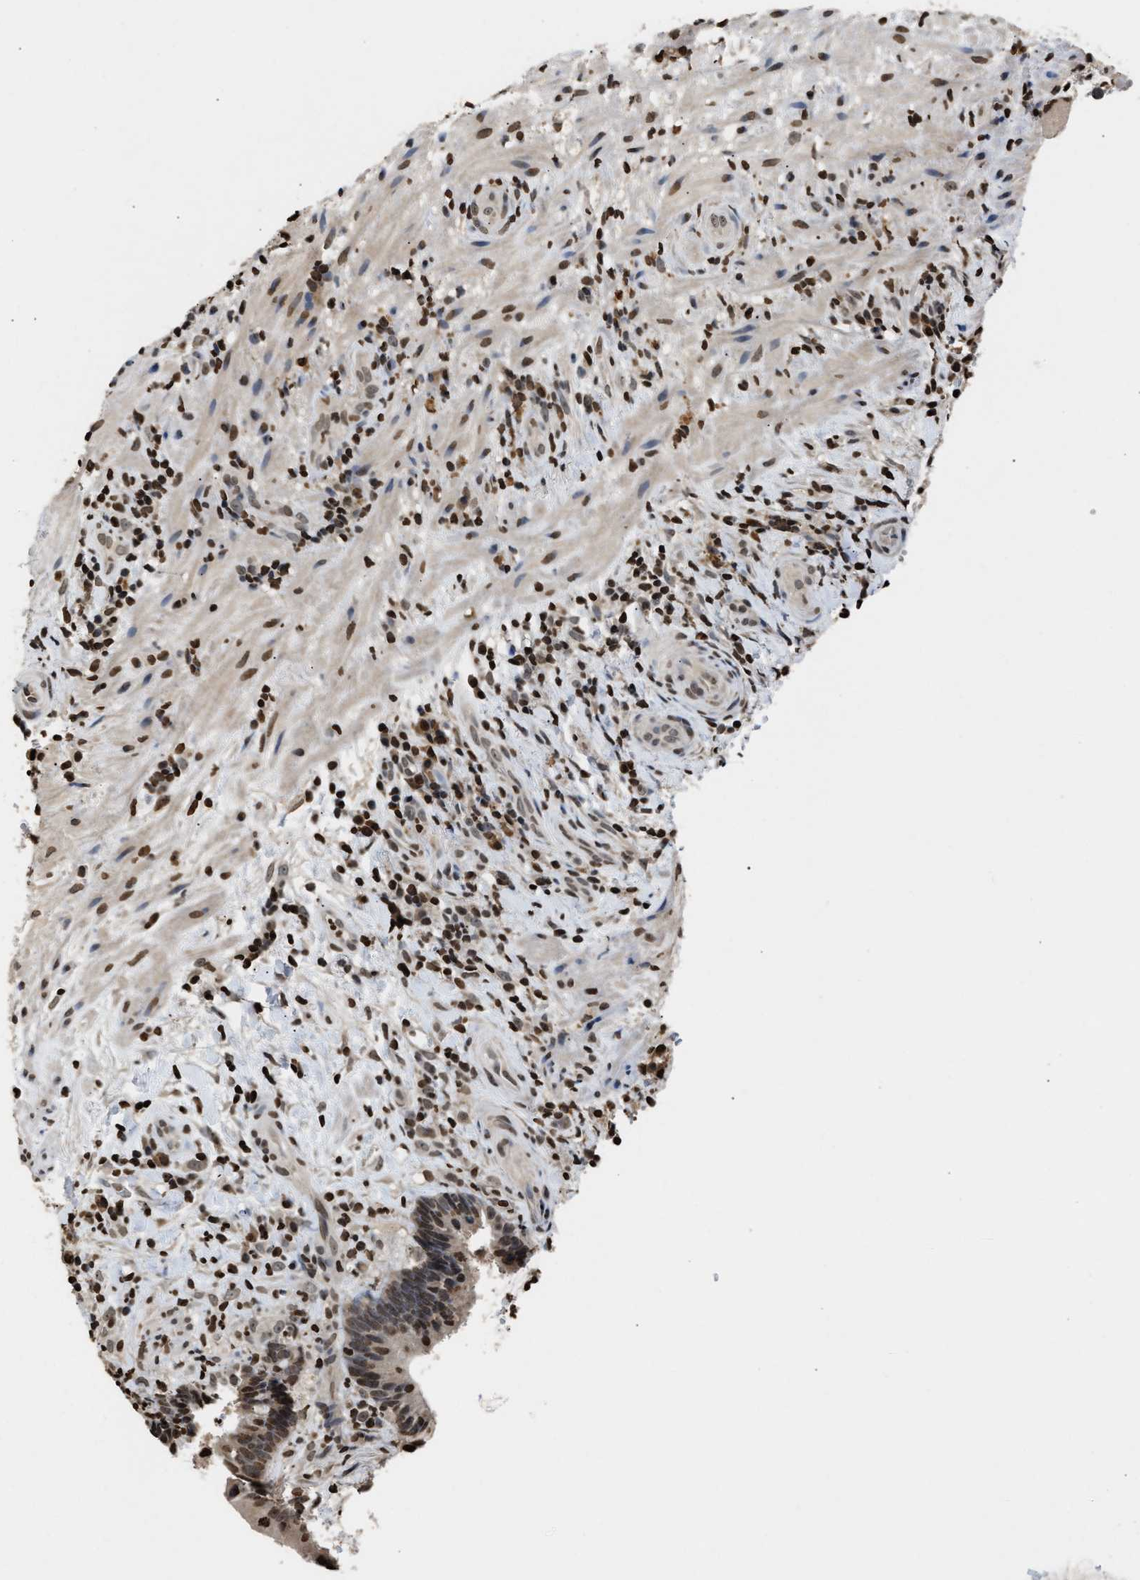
{"staining": {"intensity": "strong", "quantity": ">75%", "location": "nuclear"}, "tissue": "colorectal cancer", "cell_type": "Tumor cells", "image_type": "cancer", "snomed": [{"axis": "morphology", "description": "Adenocarcinoma, NOS"}, {"axis": "topography", "description": "Colon"}], "caption": "Human colorectal cancer stained for a protein (brown) displays strong nuclear positive positivity in approximately >75% of tumor cells.", "gene": "DNASE1L3", "patient": {"sex": "female", "age": 66}}